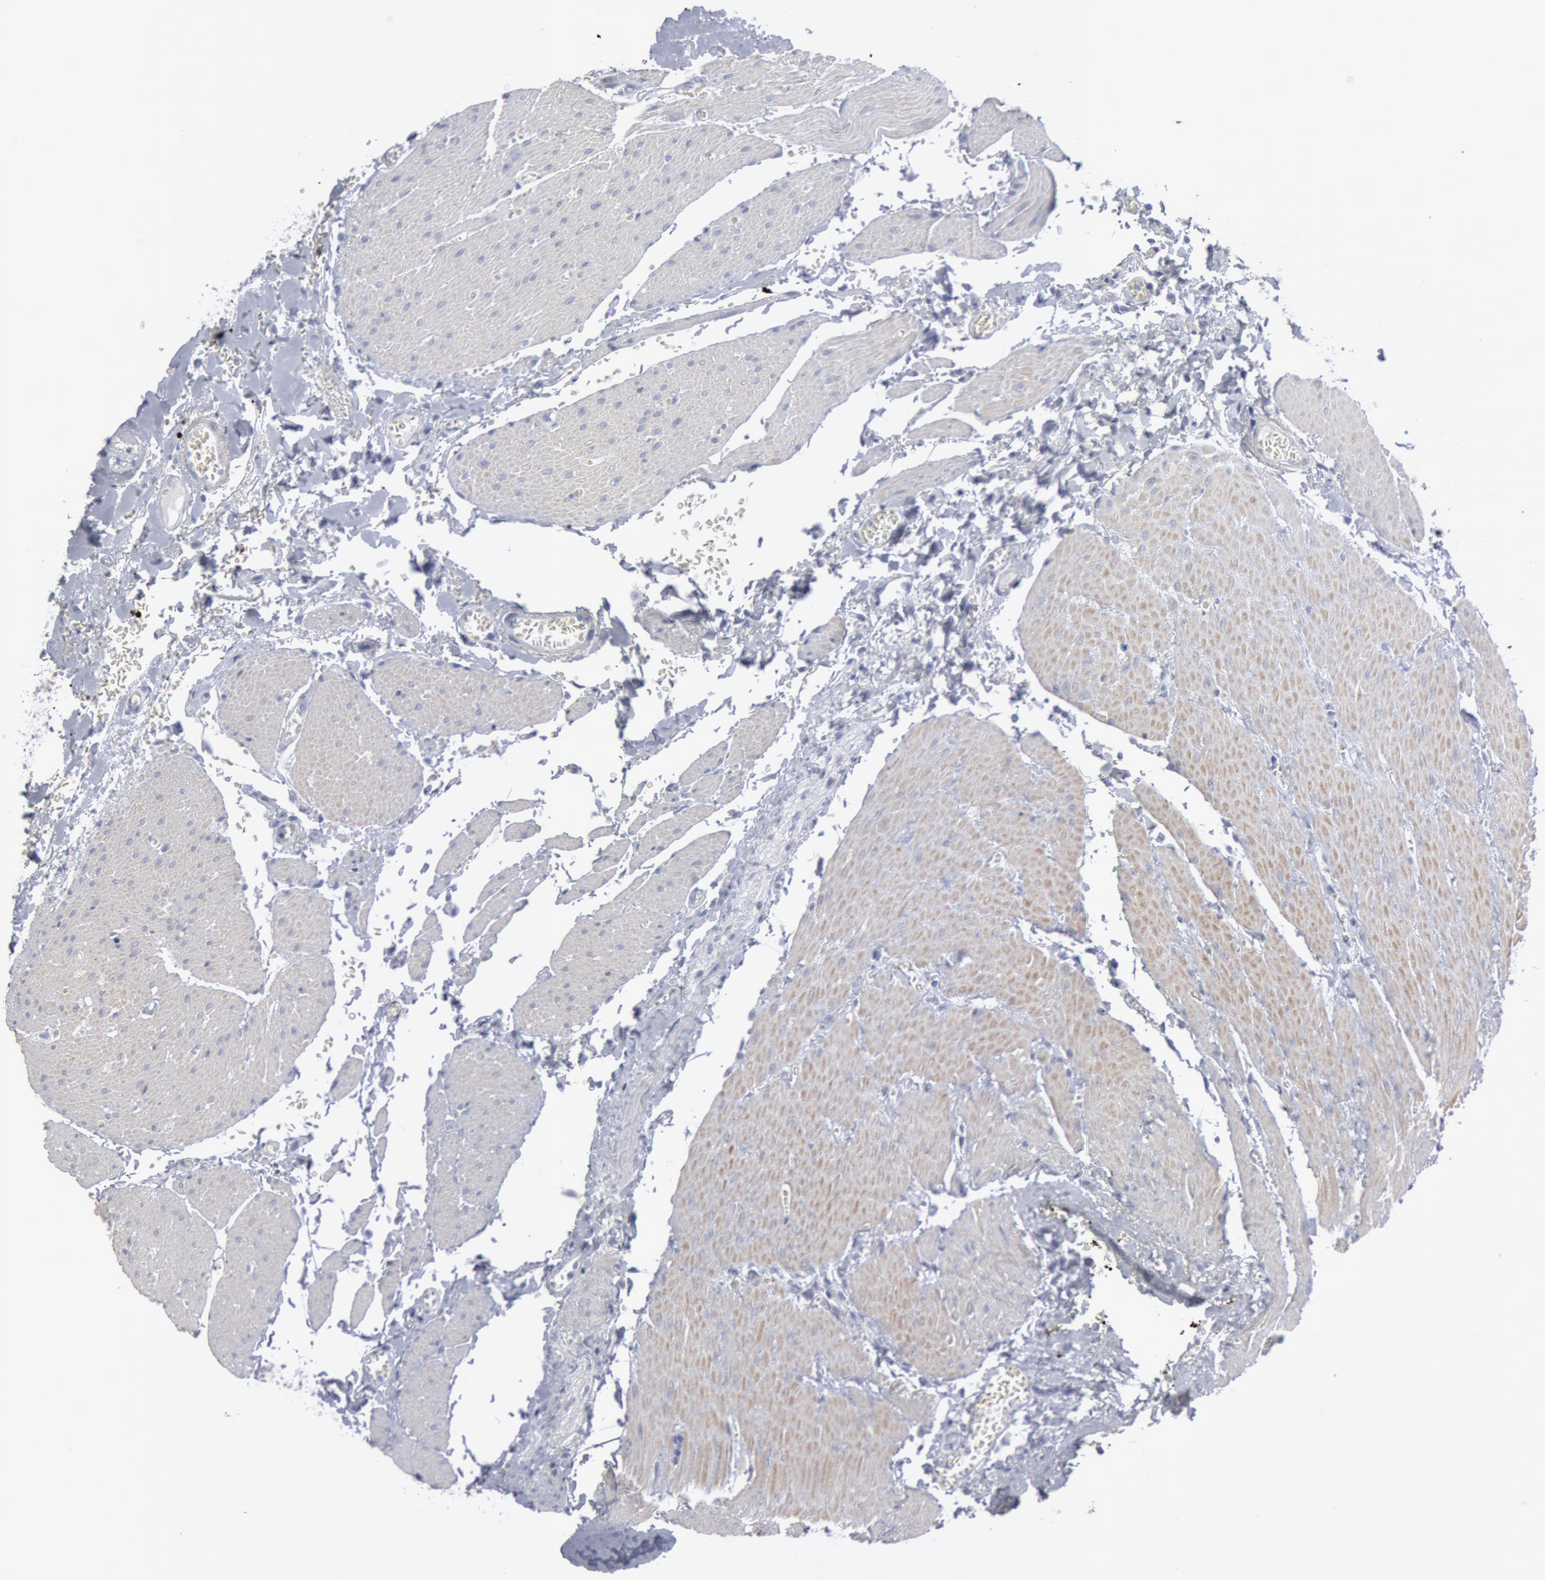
{"staining": {"intensity": "negative", "quantity": "none", "location": "none"}, "tissue": "small intestine", "cell_type": "Glandular cells", "image_type": "normal", "snomed": [{"axis": "morphology", "description": "Normal tissue, NOS"}, {"axis": "topography", "description": "Small intestine"}], "caption": "The histopathology image displays no staining of glandular cells in normal small intestine. (Immunohistochemistry, brightfield microscopy, high magnification).", "gene": "DMC1", "patient": {"sex": "male", "age": 71}}